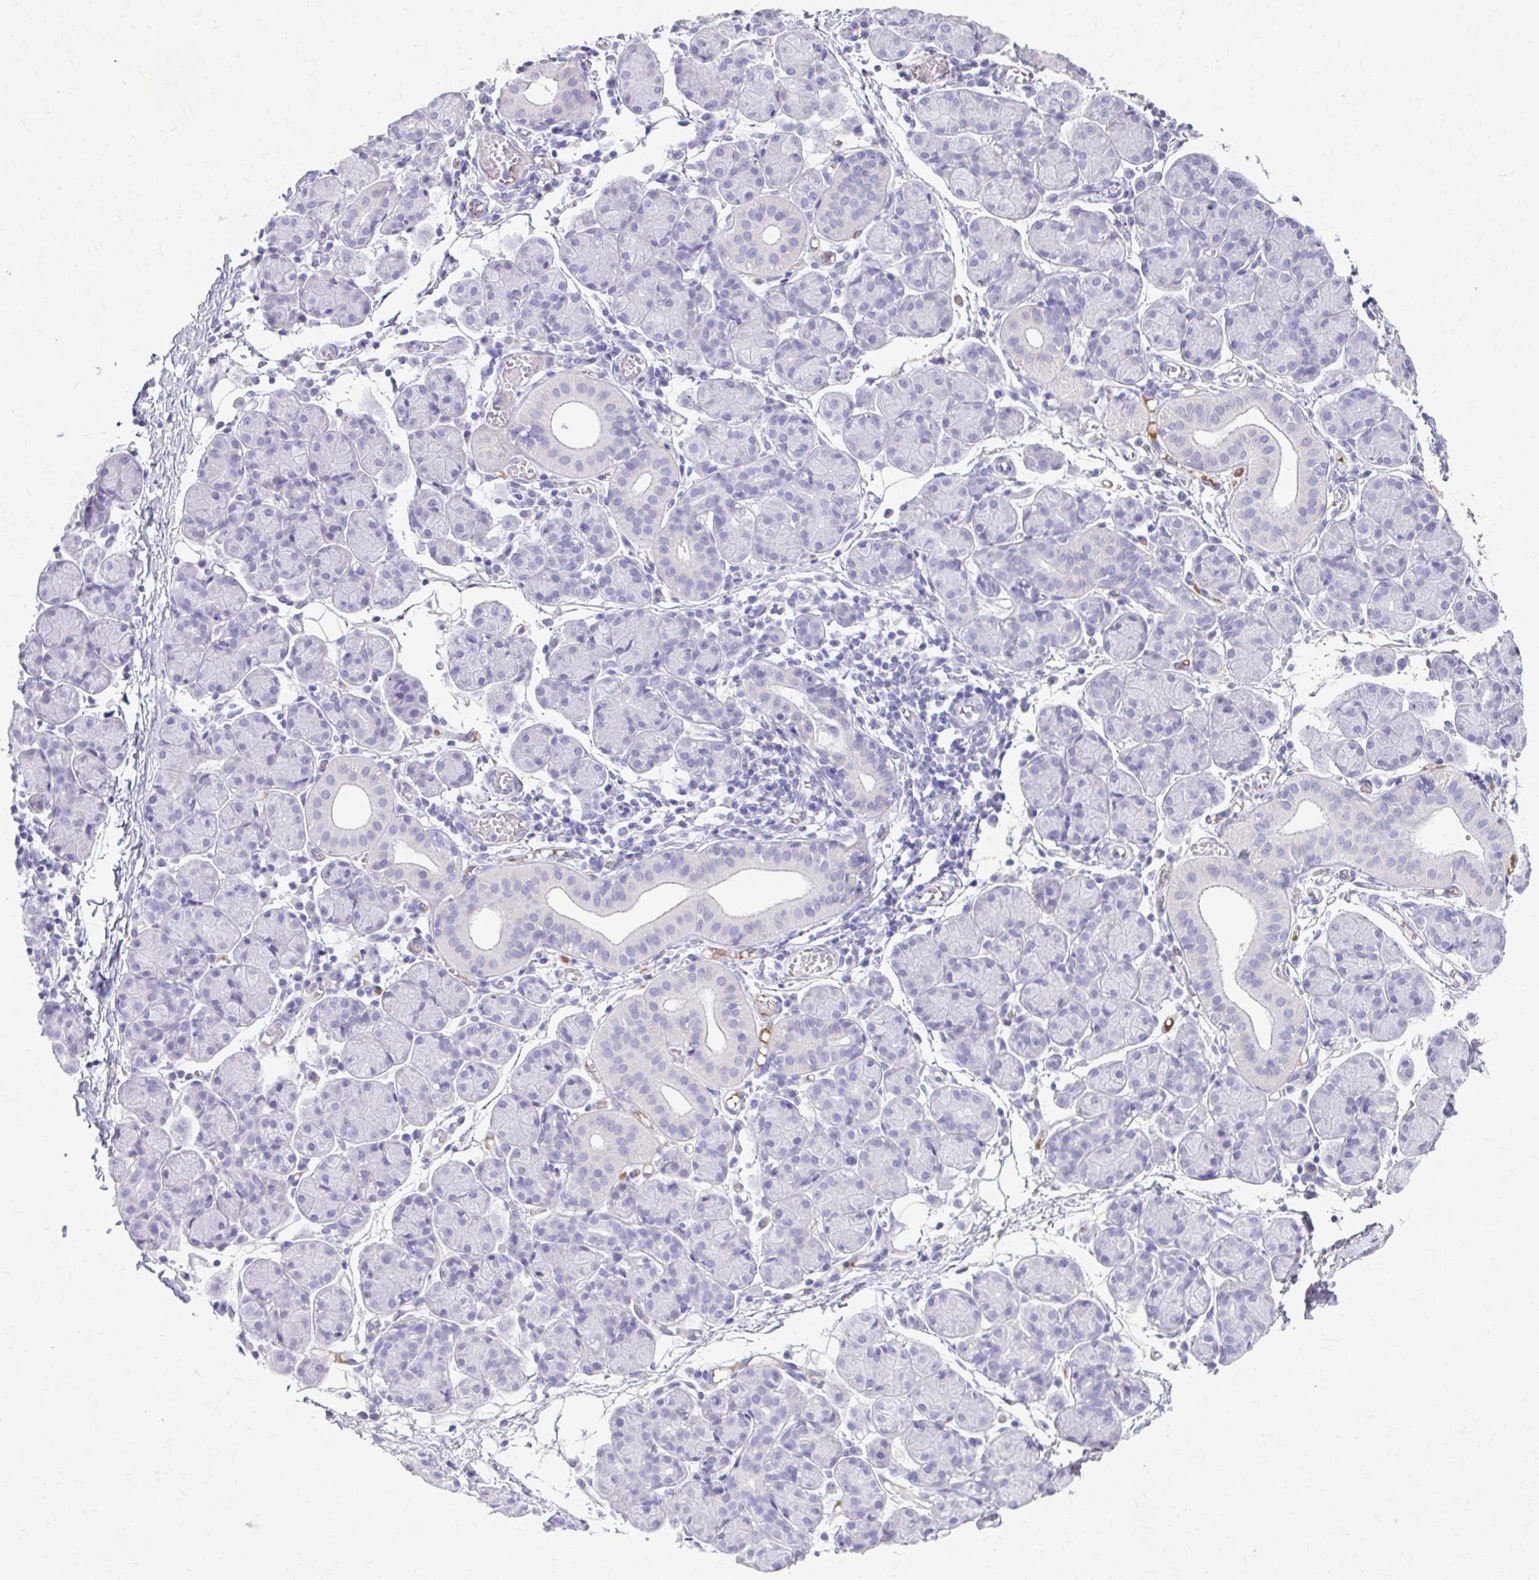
{"staining": {"intensity": "negative", "quantity": "none", "location": "none"}, "tissue": "salivary gland", "cell_type": "Glandular cells", "image_type": "normal", "snomed": [{"axis": "morphology", "description": "Normal tissue, NOS"}, {"axis": "morphology", "description": "Inflammation, NOS"}, {"axis": "topography", "description": "Lymph node"}, {"axis": "topography", "description": "Salivary gland"}], "caption": "A high-resolution photomicrograph shows immunohistochemistry staining of benign salivary gland, which reveals no significant expression in glandular cells.", "gene": "CFH", "patient": {"sex": "male", "age": 3}}